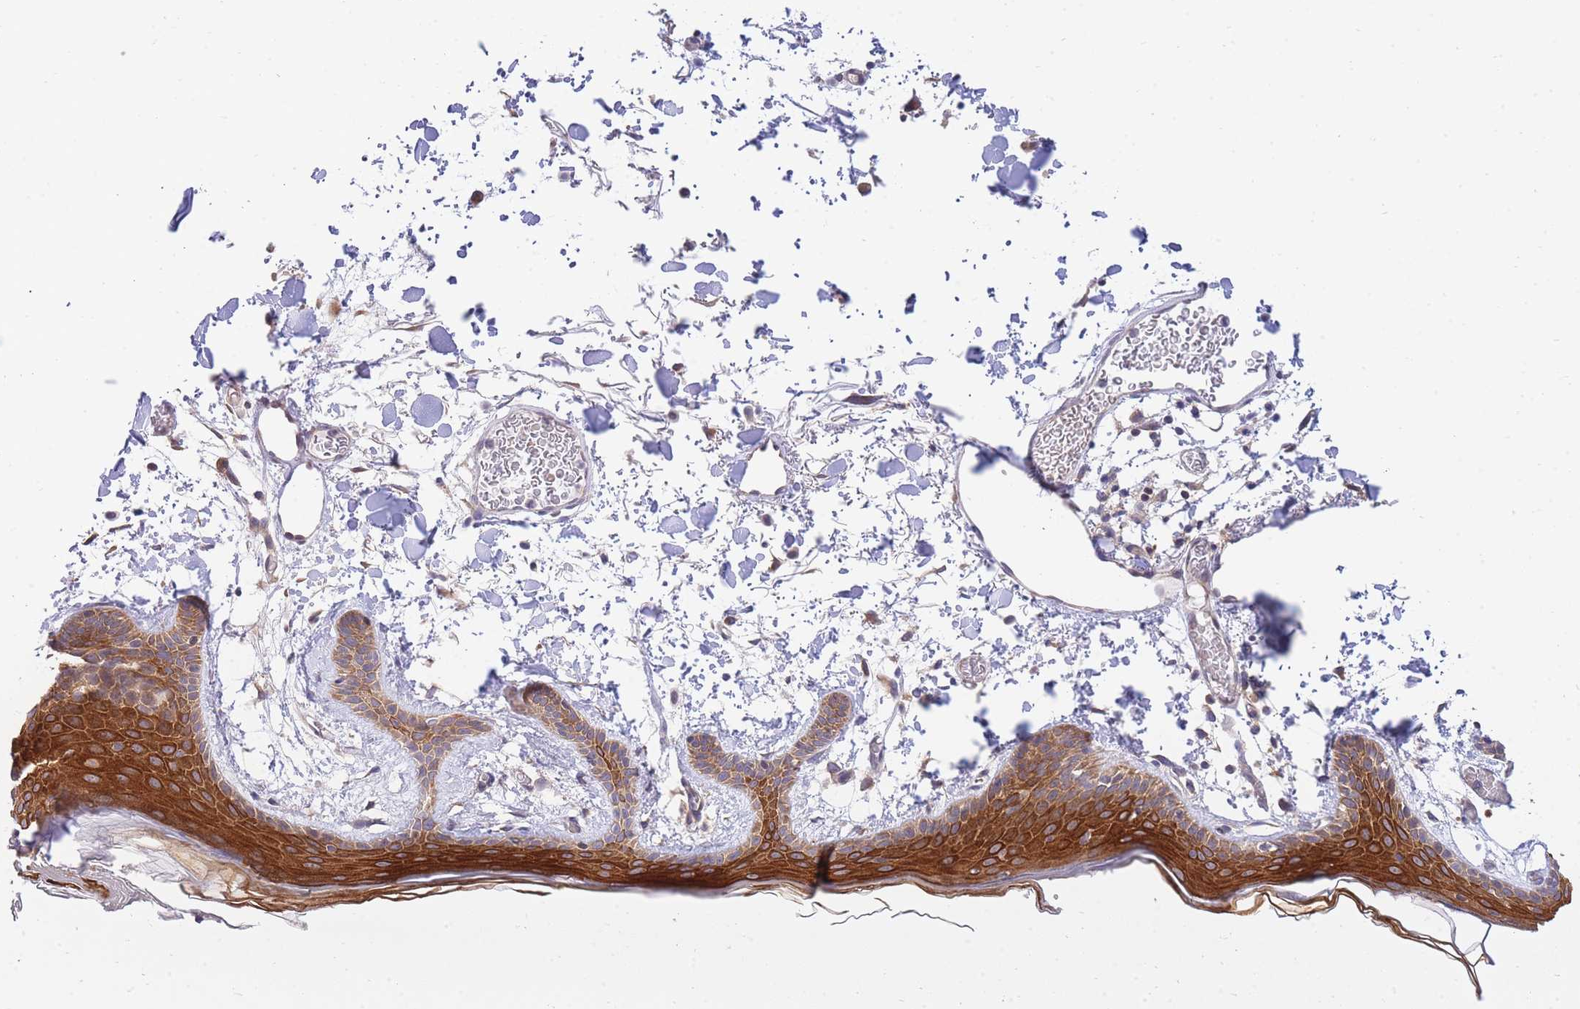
{"staining": {"intensity": "weak", "quantity": ">75%", "location": "cytoplasmic/membranous"}, "tissue": "skin", "cell_type": "Fibroblasts", "image_type": "normal", "snomed": [{"axis": "morphology", "description": "Normal tissue, NOS"}, {"axis": "topography", "description": "Skin"}], "caption": "A low amount of weak cytoplasmic/membranous positivity is identified in about >75% of fibroblasts in normal skin. (DAB = brown stain, brightfield microscopy at high magnification).", "gene": "EIF2B2", "patient": {"sex": "male", "age": 79}}